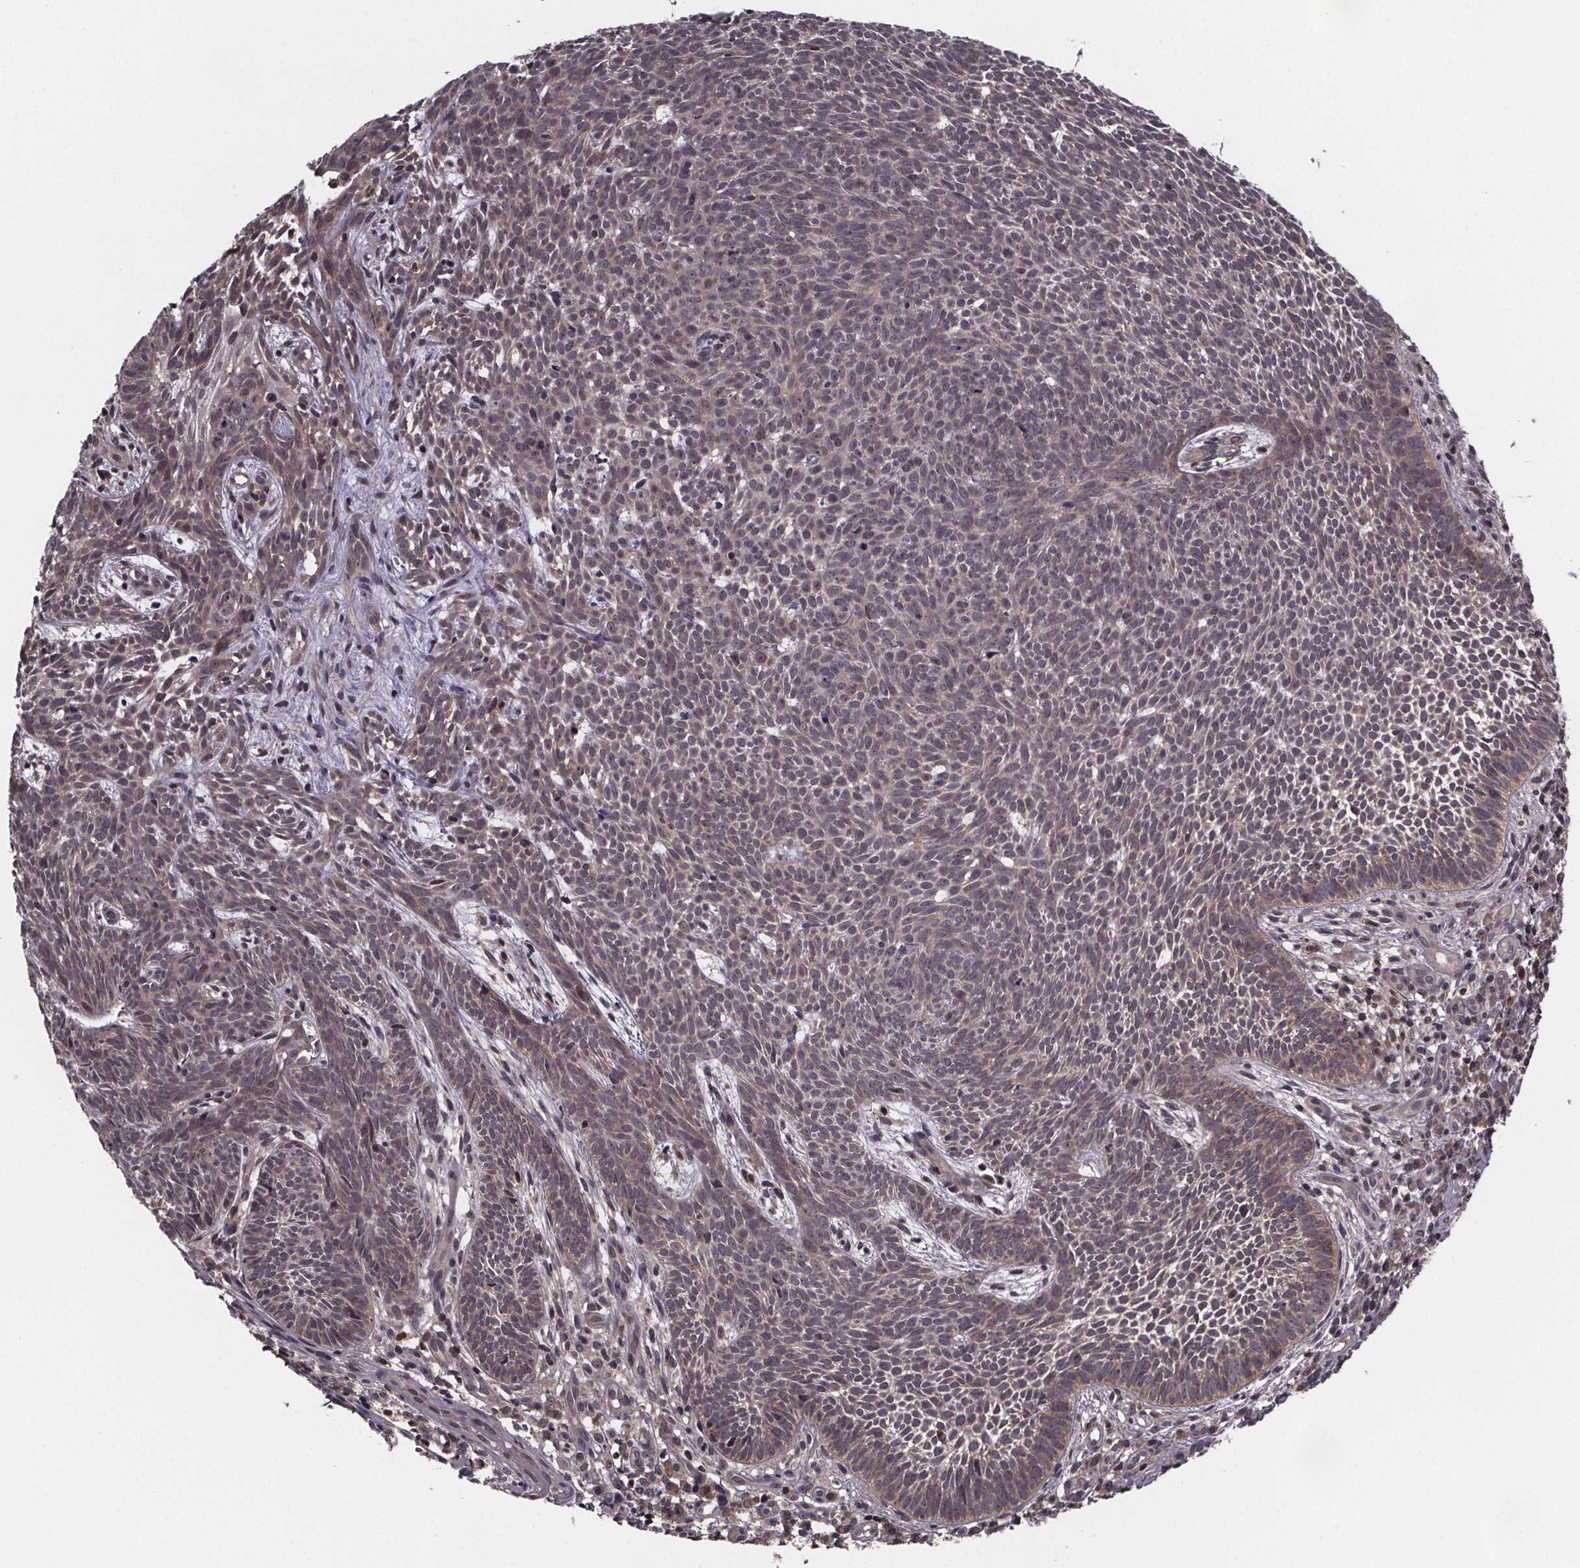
{"staining": {"intensity": "weak", "quantity": "<25%", "location": "cytoplasmic/membranous,nuclear"}, "tissue": "skin cancer", "cell_type": "Tumor cells", "image_type": "cancer", "snomed": [{"axis": "morphology", "description": "Basal cell carcinoma"}, {"axis": "topography", "description": "Skin"}], "caption": "High power microscopy photomicrograph of an immunohistochemistry (IHC) photomicrograph of skin cancer, revealing no significant staining in tumor cells. Nuclei are stained in blue.", "gene": "FN3KRP", "patient": {"sex": "male", "age": 59}}